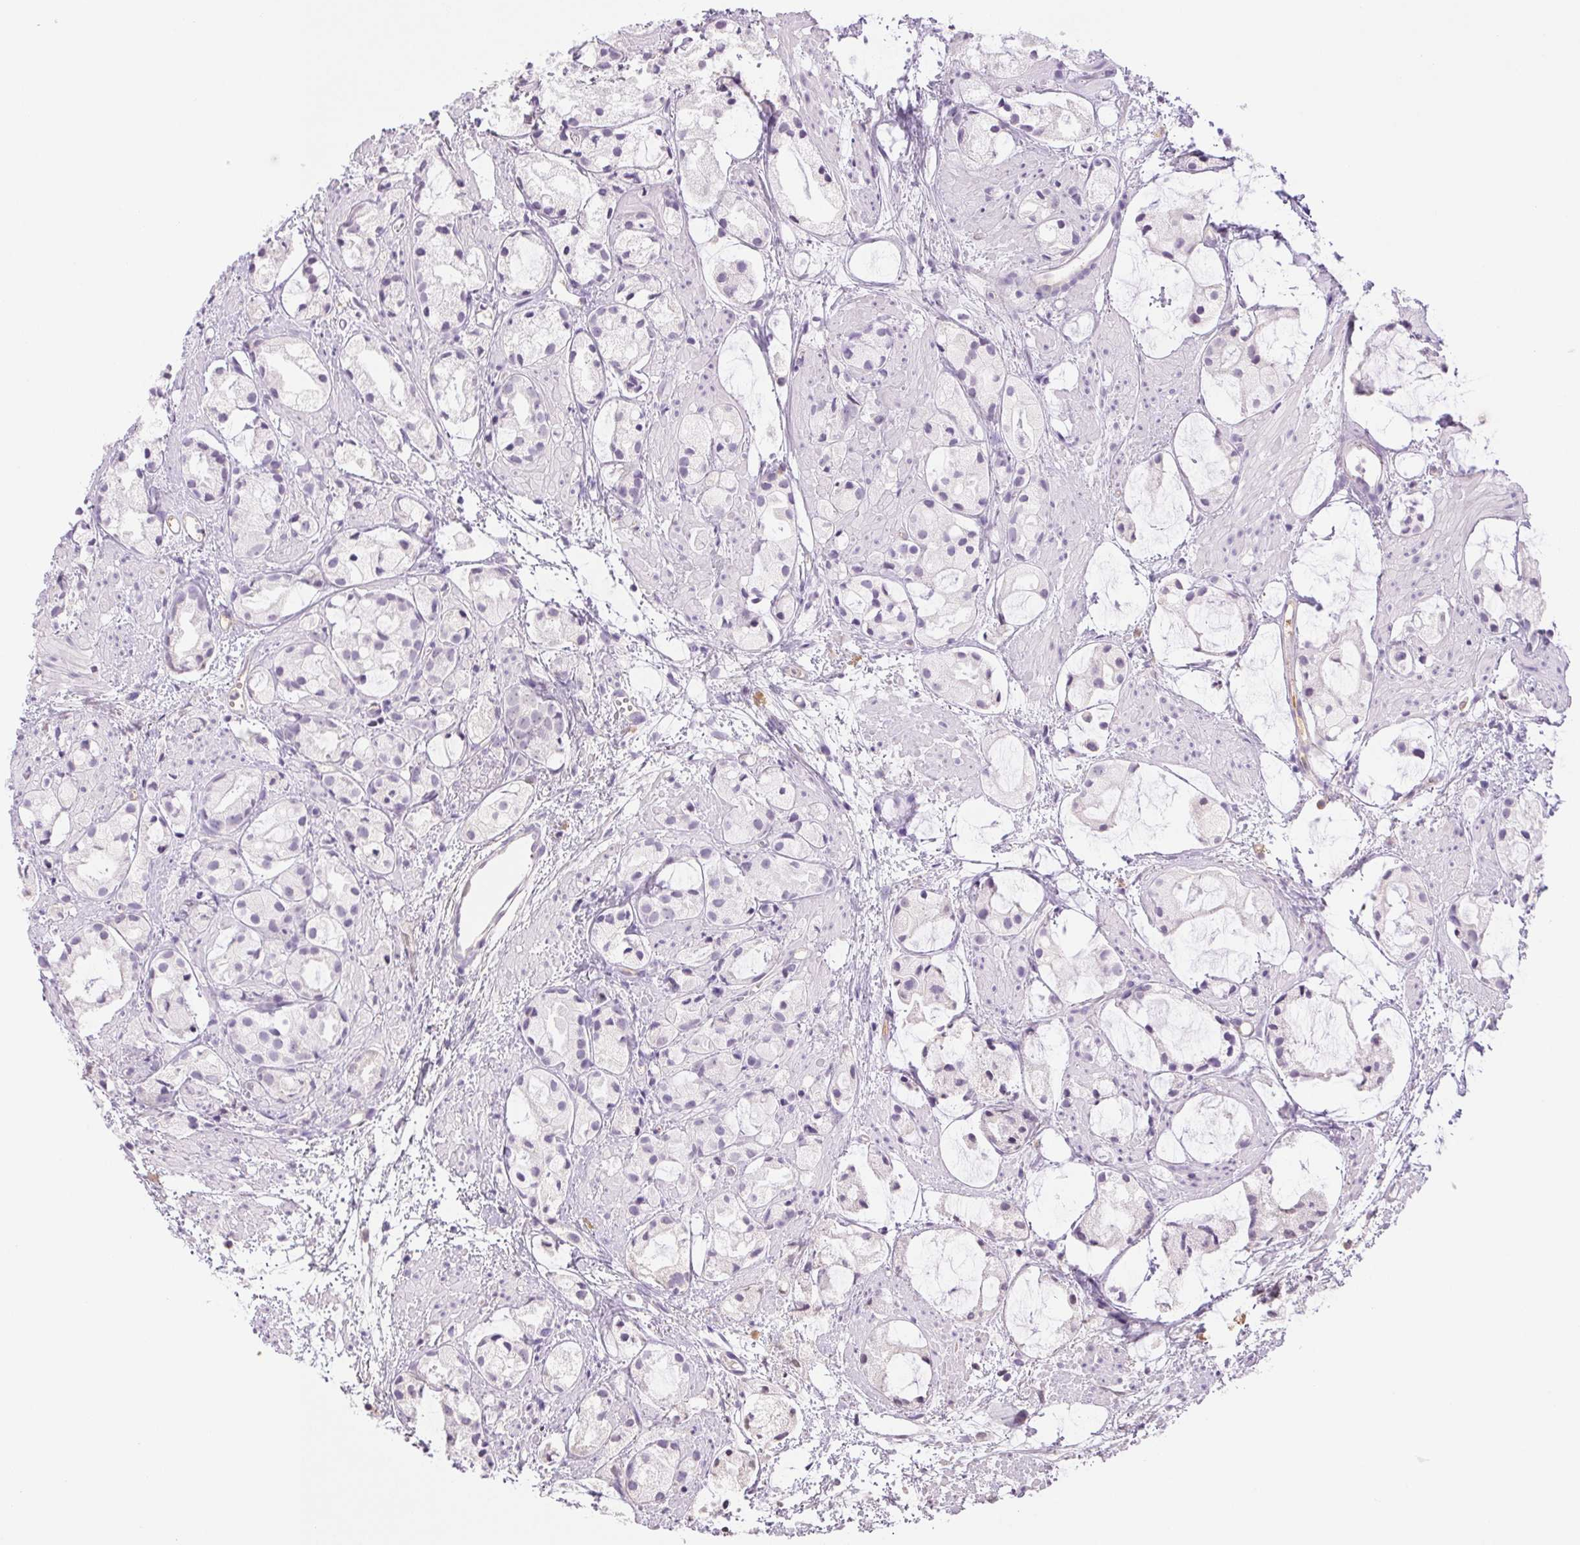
{"staining": {"intensity": "negative", "quantity": "none", "location": "none"}, "tissue": "prostate cancer", "cell_type": "Tumor cells", "image_type": "cancer", "snomed": [{"axis": "morphology", "description": "Adenocarcinoma, High grade"}, {"axis": "topography", "description": "Prostate"}], "caption": "A photomicrograph of human prostate high-grade adenocarcinoma is negative for staining in tumor cells.", "gene": "IFIT1B", "patient": {"sex": "male", "age": 85}}